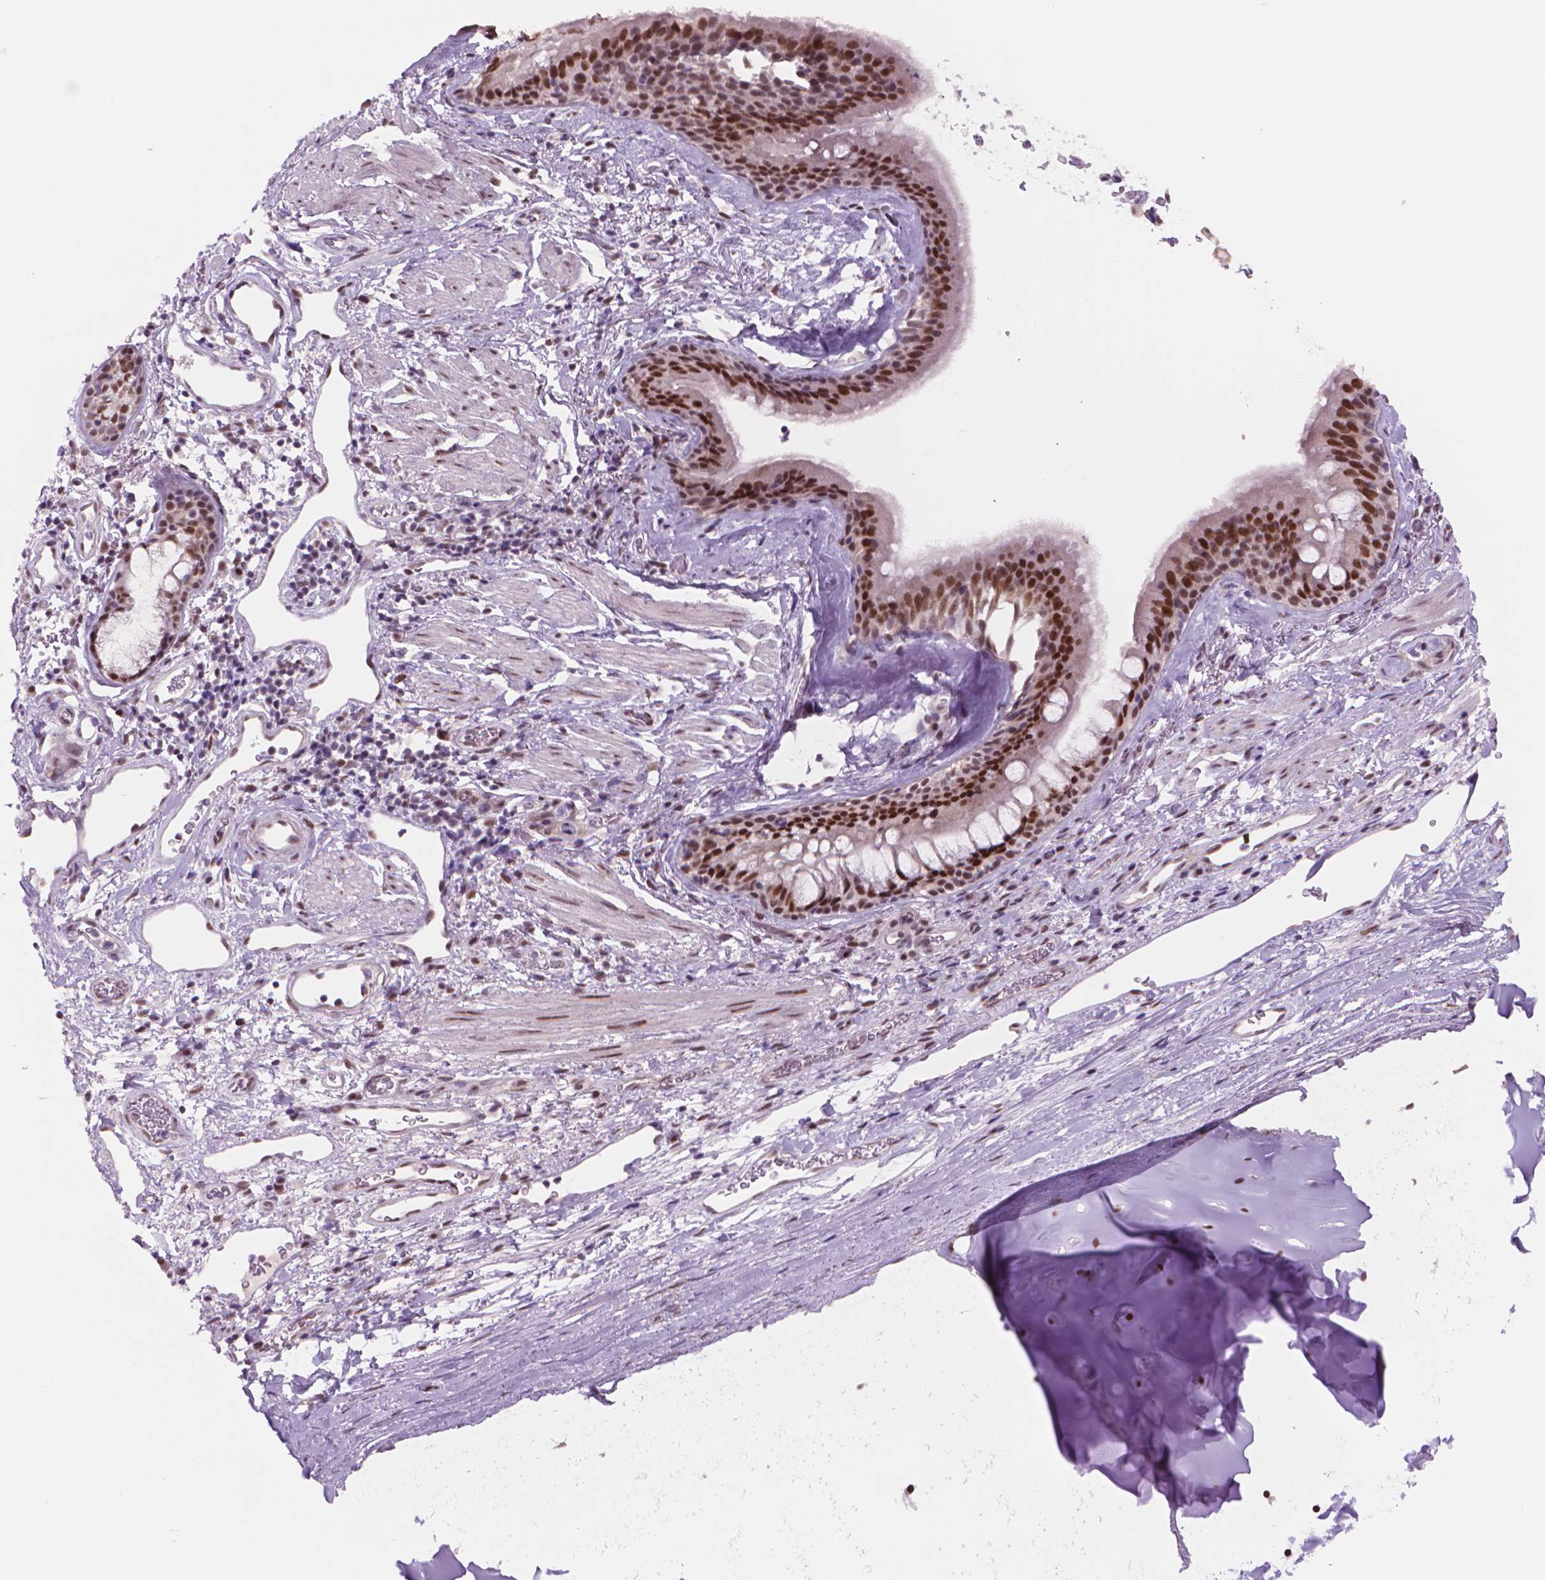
{"staining": {"intensity": "strong", "quantity": ">75%", "location": "nuclear"}, "tissue": "bronchus", "cell_type": "Respiratory epithelial cells", "image_type": "normal", "snomed": [{"axis": "morphology", "description": "Normal tissue, NOS"}, {"axis": "topography", "description": "Cartilage tissue"}, {"axis": "topography", "description": "Bronchus"}], "caption": "Immunohistochemical staining of unremarkable human bronchus demonstrates high levels of strong nuclear staining in about >75% of respiratory epithelial cells.", "gene": "POLR3D", "patient": {"sex": "male", "age": 58}}